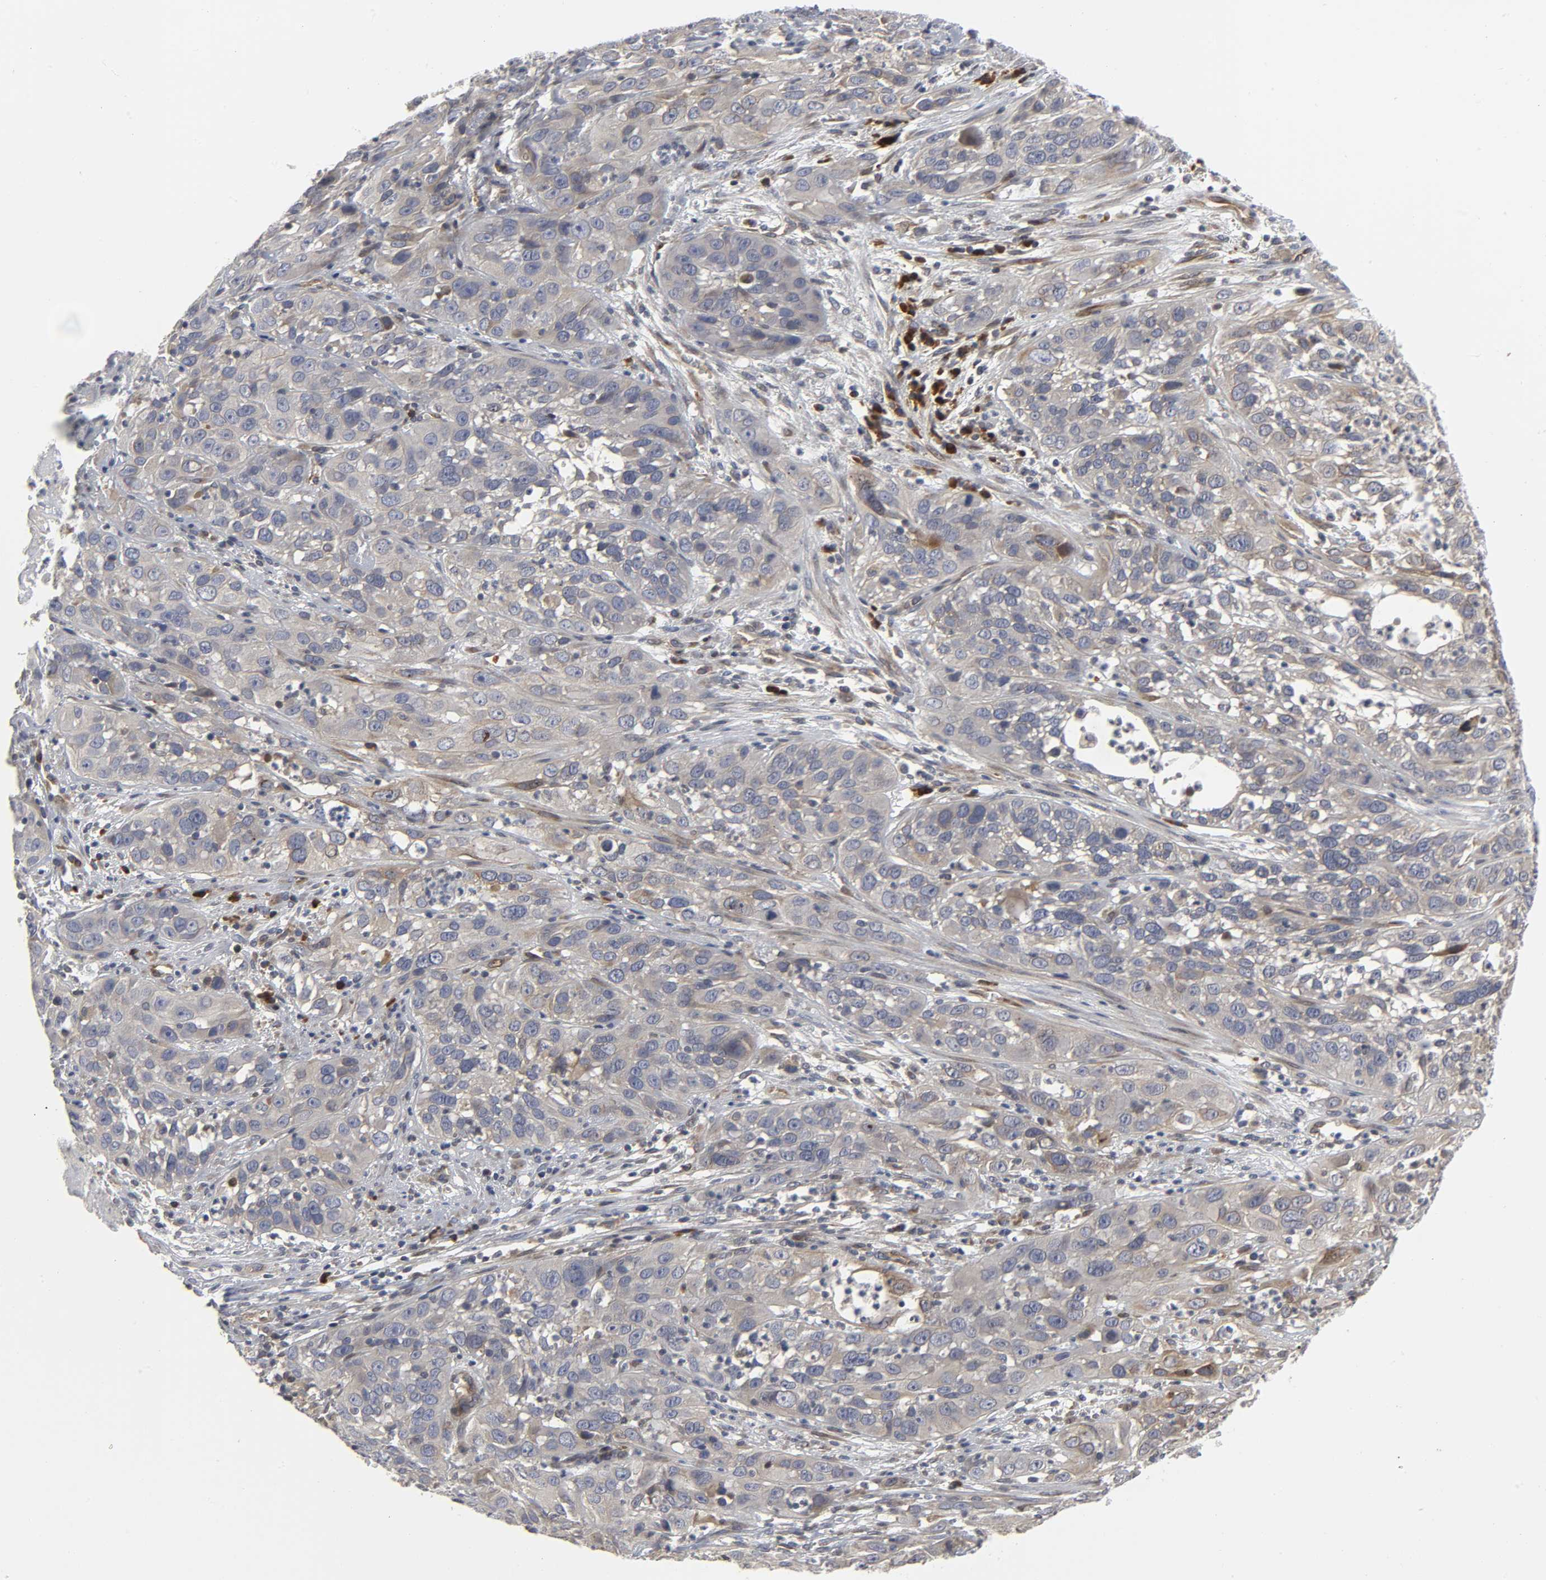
{"staining": {"intensity": "weak", "quantity": "<25%", "location": "cytoplasmic/membranous"}, "tissue": "cervical cancer", "cell_type": "Tumor cells", "image_type": "cancer", "snomed": [{"axis": "morphology", "description": "Squamous cell carcinoma, NOS"}, {"axis": "topography", "description": "Cervix"}], "caption": "Immunohistochemistry image of squamous cell carcinoma (cervical) stained for a protein (brown), which demonstrates no expression in tumor cells.", "gene": "ASB6", "patient": {"sex": "female", "age": 32}}